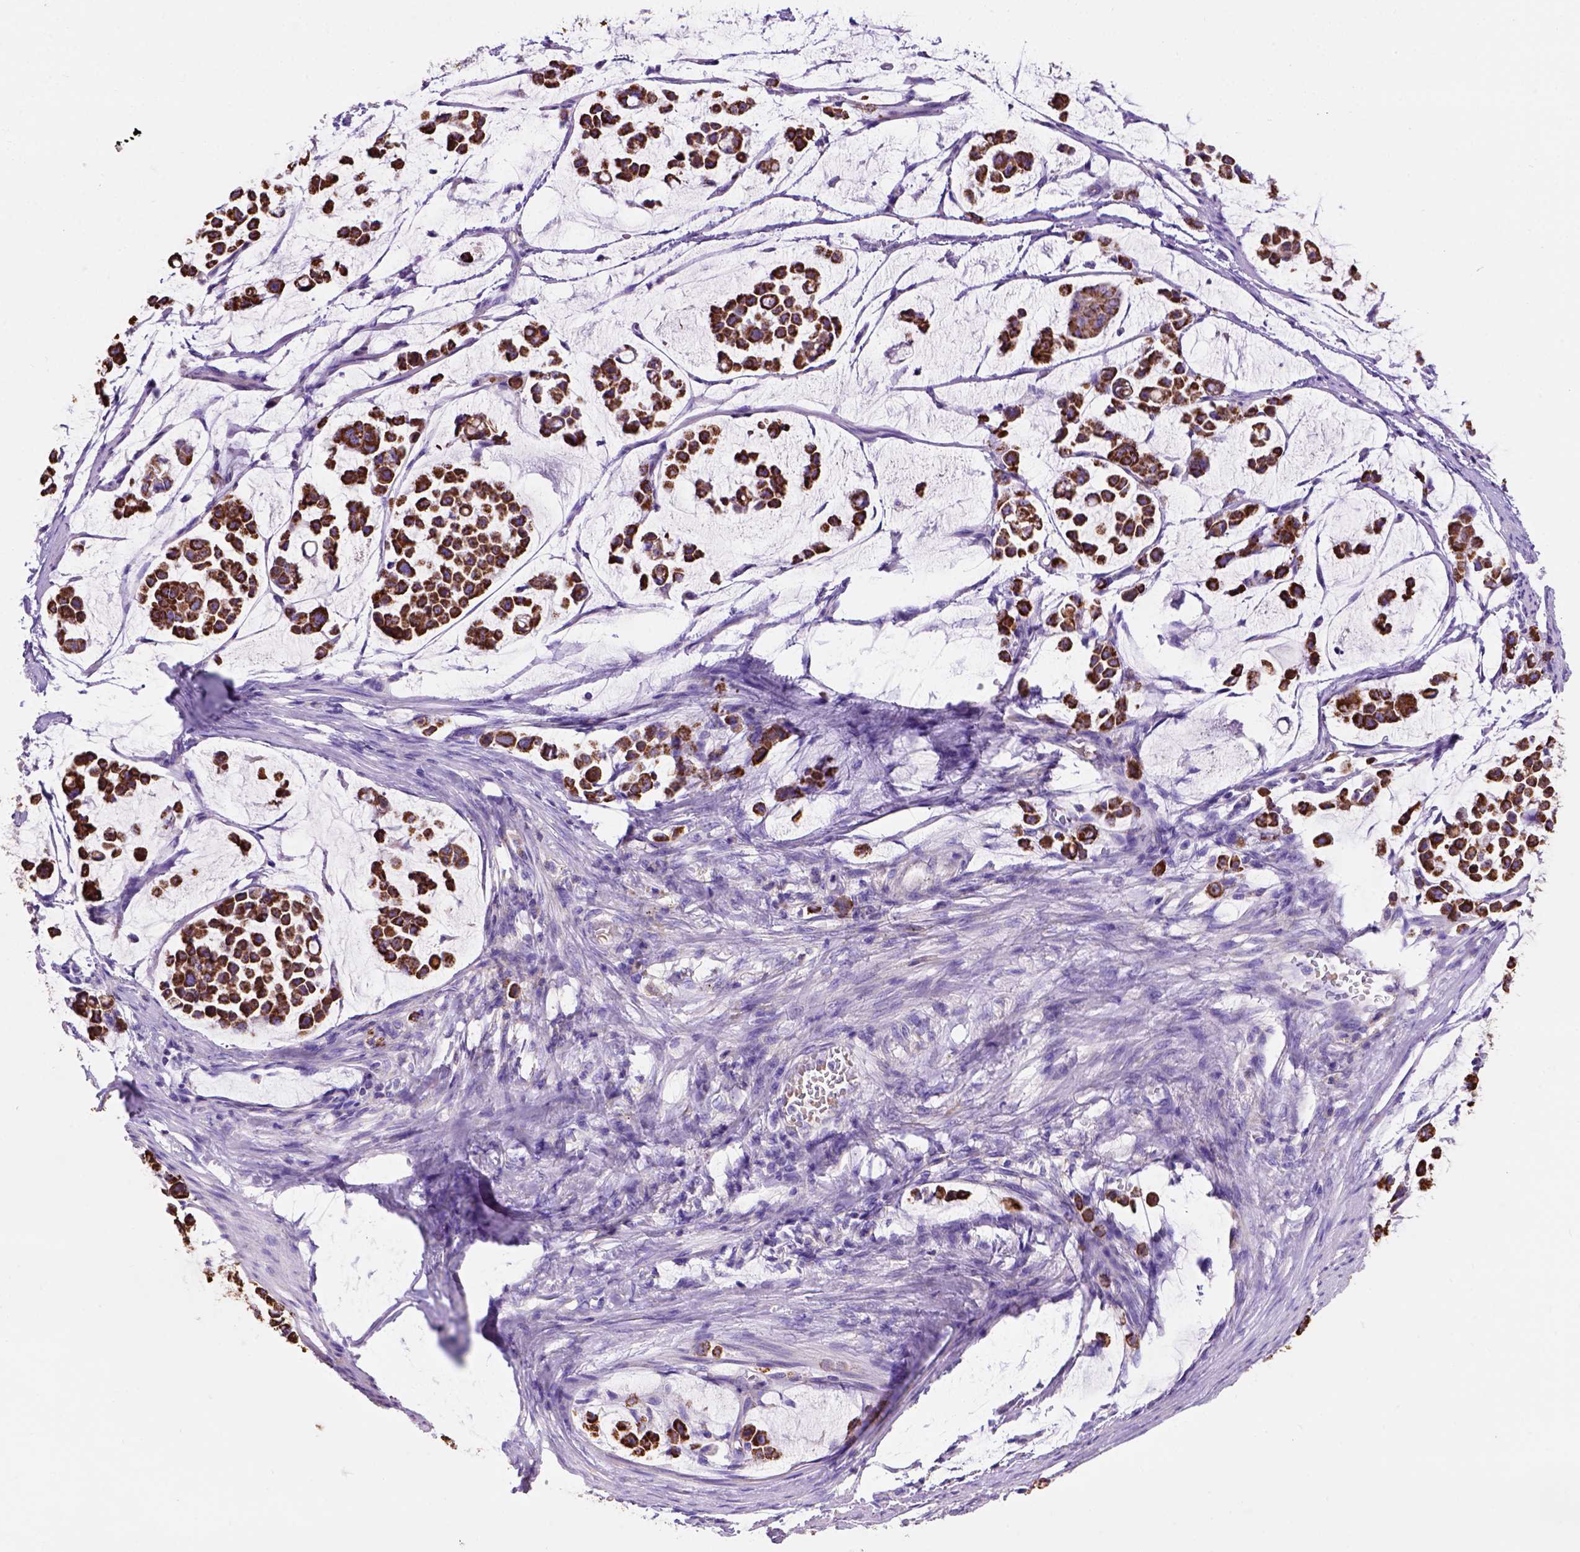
{"staining": {"intensity": "strong", "quantity": "25%-75%", "location": "cytoplasmic/membranous"}, "tissue": "stomach cancer", "cell_type": "Tumor cells", "image_type": "cancer", "snomed": [{"axis": "morphology", "description": "Adenocarcinoma, NOS"}, {"axis": "topography", "description": "Stomach"}], "caption": "A brown stain highlights strong cytoplasmic/membranous staining of a protein in human stomach cancer tumor cells.", "gene": "L2HGDH", "patient": {"sex": "male", "age": 82}}